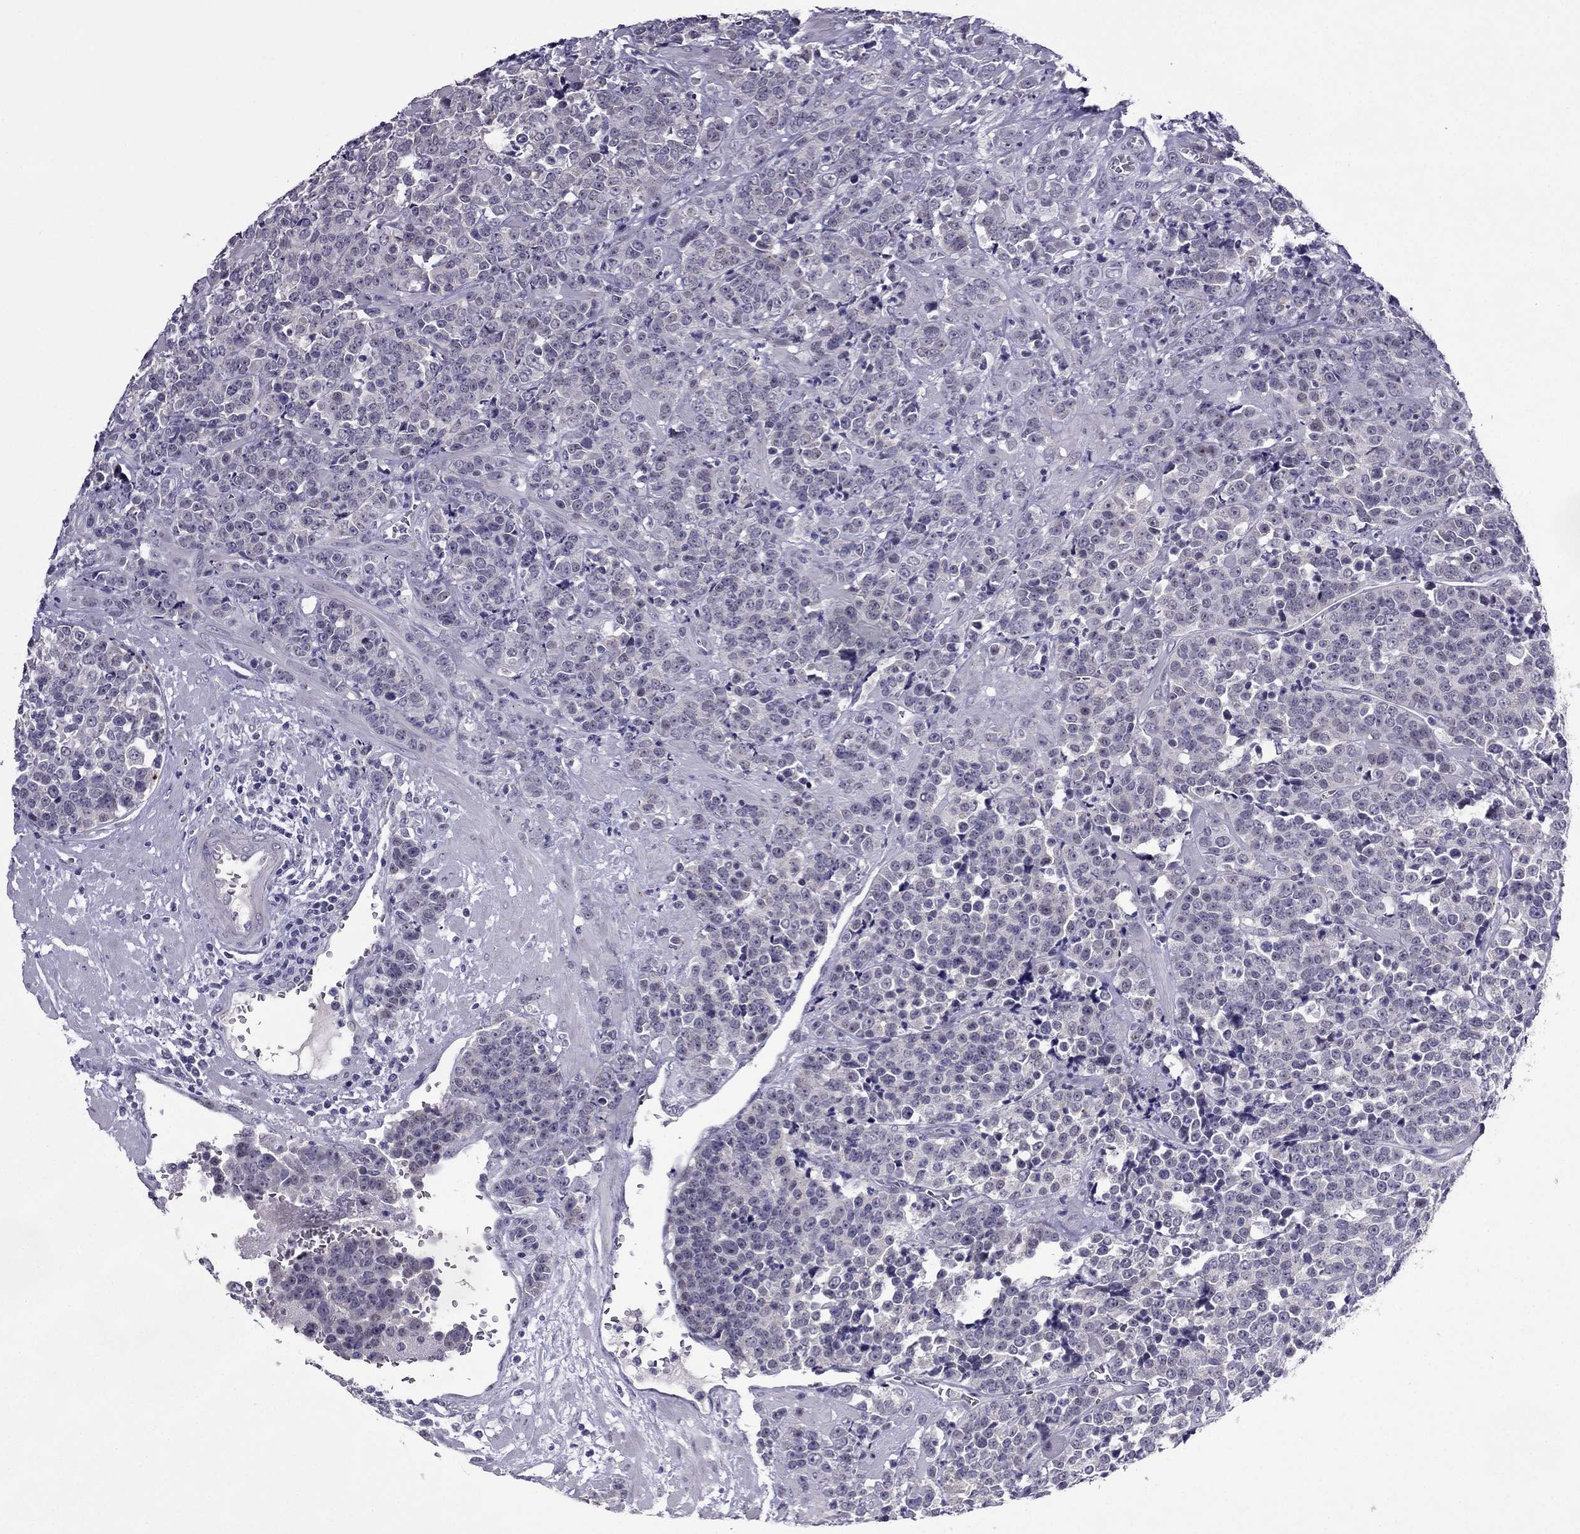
{"staining": {"intensity": "negative", "quantity": "none", "location": "none"}, "tissue": "prostate cancer", "cell_type": "Tumor cells", "image_type": "cancer", "snomed": [{"axis": "morphology", "description": "Adenocarcinoma, NOS"}, {"axis": "topography", "description": "Prostate"}], "caption": "Tumor cells are negative for brown protein staining in prostate cancer. (DAB immunohistochemistry visualized using brightfield microscopy, high magnification).", "gene": "MYBPH", "patient": {"sex": "male", "age": 67}}